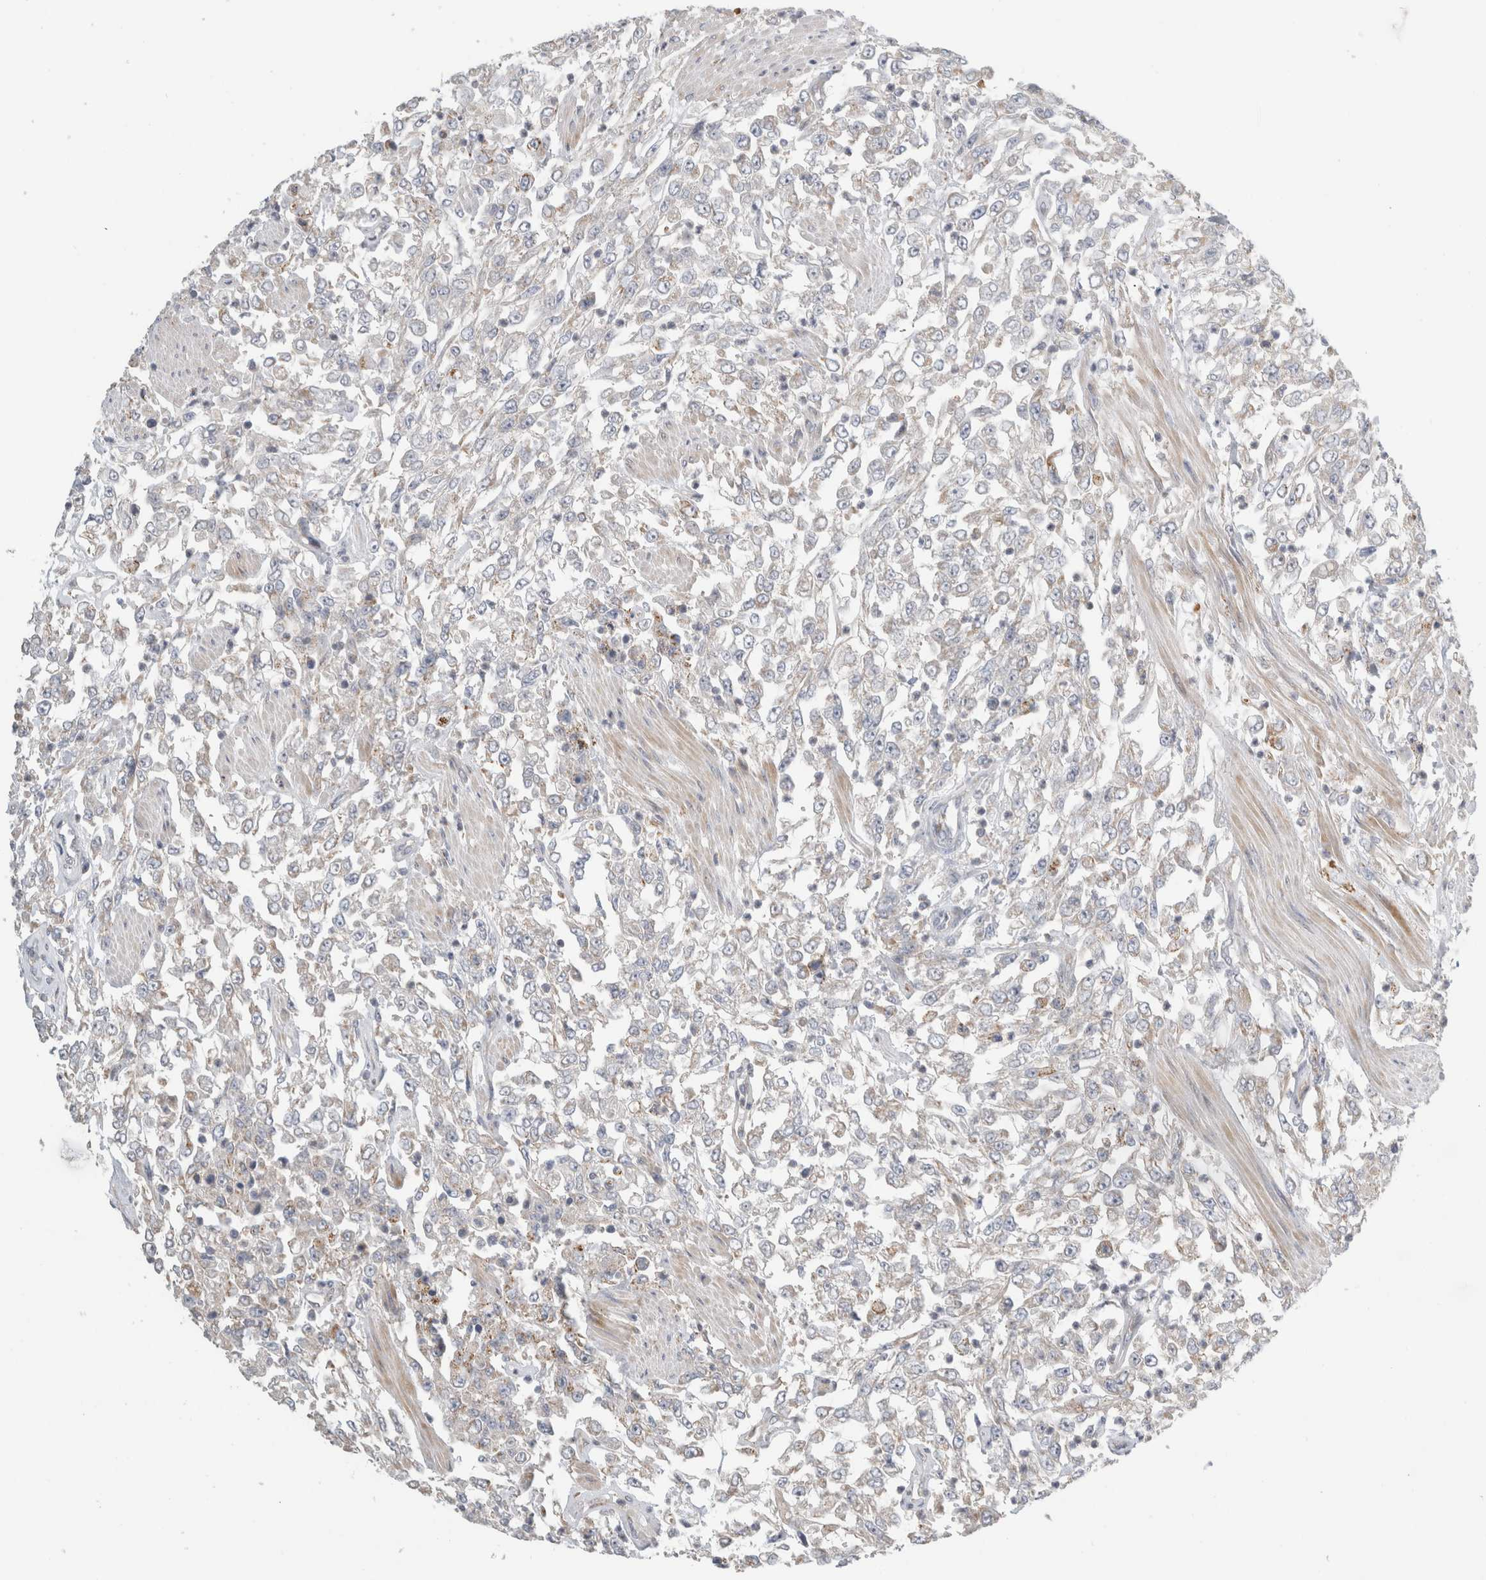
{"staining": {"intensity": "negative", "quantity": "none", "location": "none"}, "tissue": "urothelial cancer", "cell_type": "Tumor cells", "image_type": "cancer", "snomed": [{"axis": "morphology", "description": "Urothelial carcinoma, High grade"}, {"axis": "topography", "description": "Urinary bladder"}], "caption": "High-grade urothelial carcinoma was stained to show a protein in brown. There is no significant positivity in tumor cells.", "gene": "KPNA5", "patient": {"sex": "male", "age": 46}}